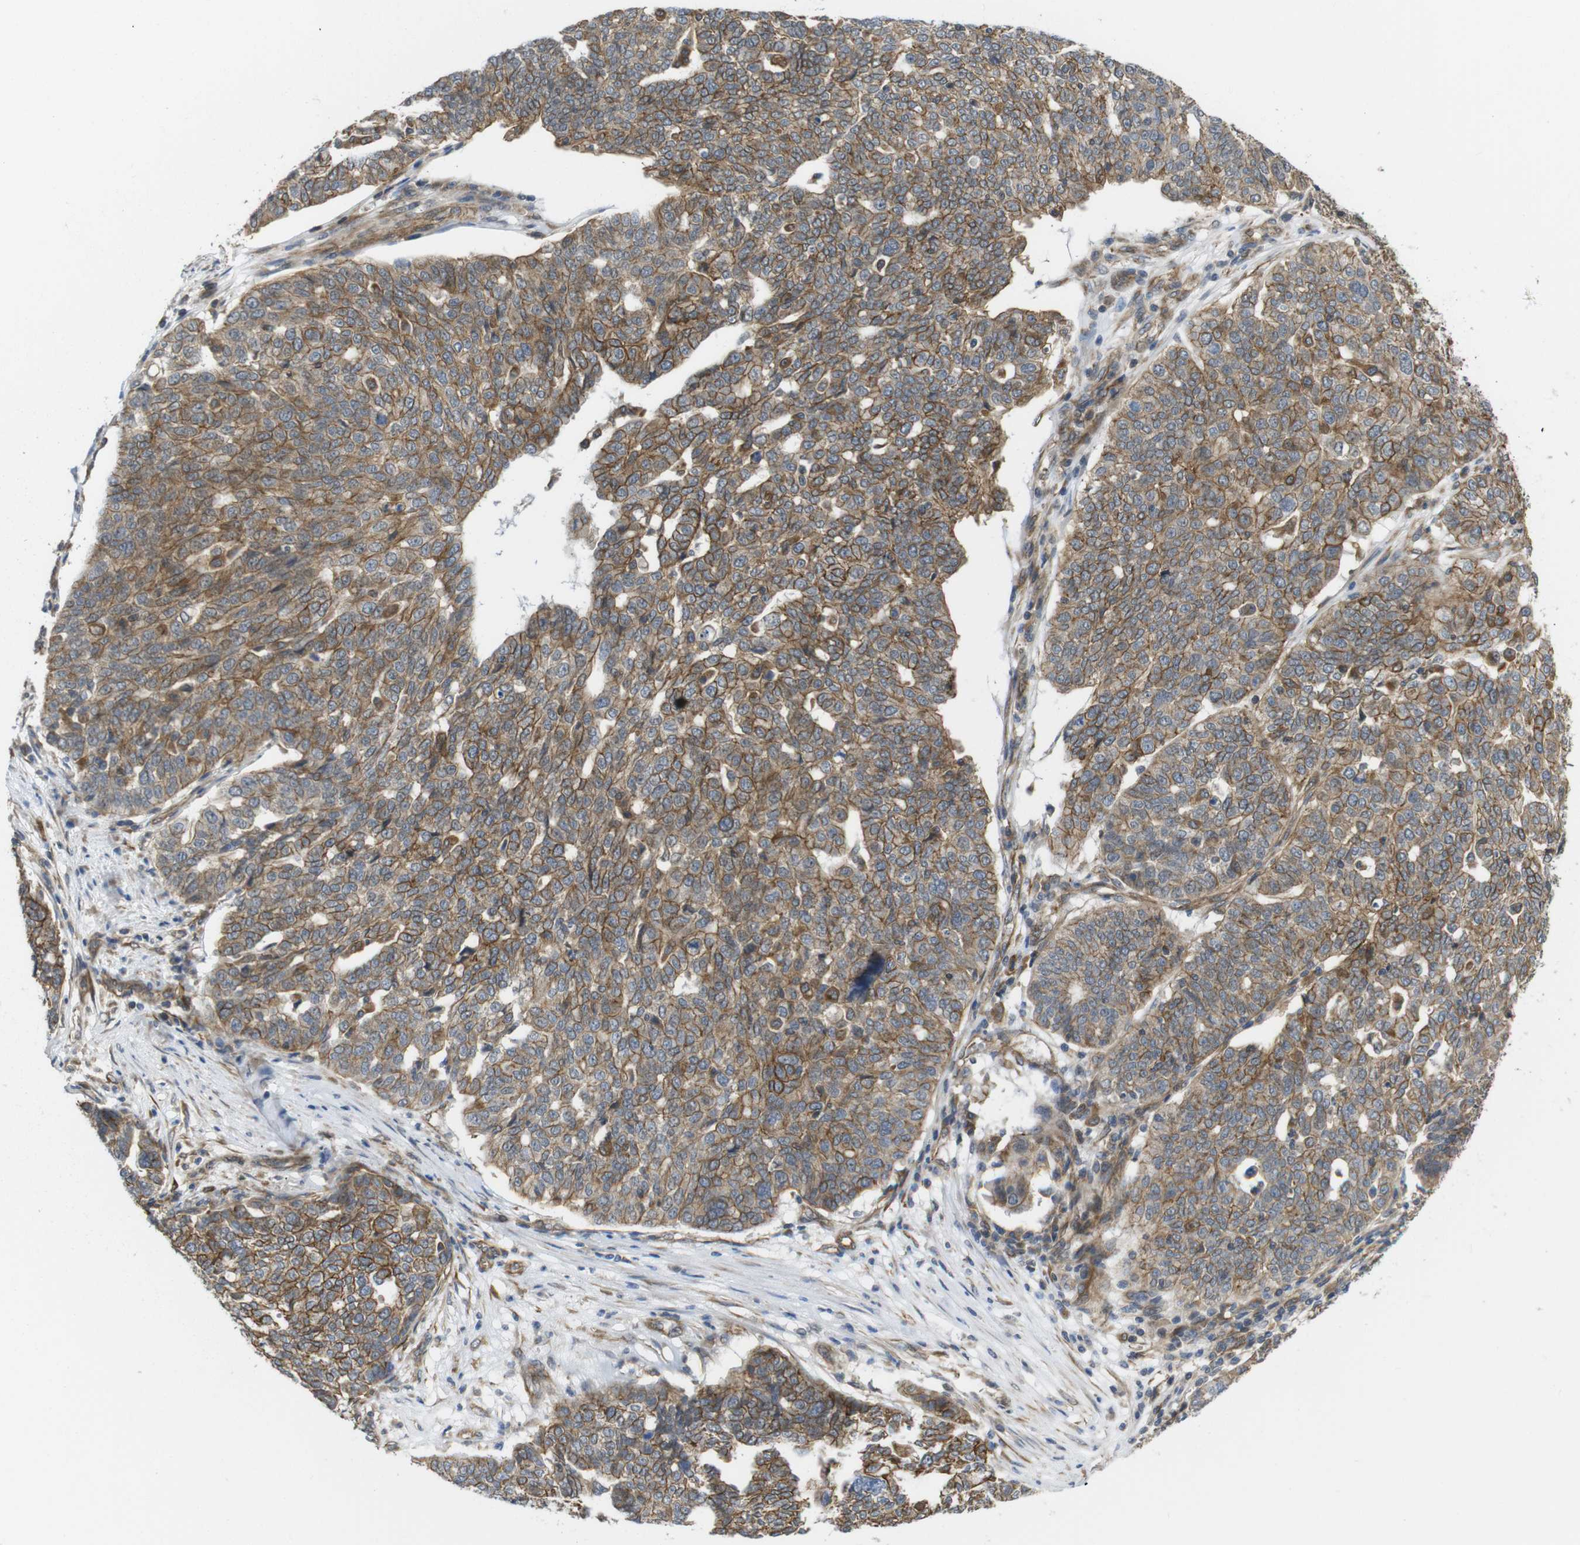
{"staining": {"intensity": "moderate", "quantity": ">75%", "location": "cytoplasmic/membranous"}, "tissue": "ovarian cancer", "cell_type": "Tumor cells", "image_type": "cancer", "snomed": [{"axis": "morphology", "description": "Cystadenocarcinoma, serous, NOS"}, {"axis": "topography", "description": "Ovary"}], "caption": "A medium amount of moderate cytoplasmic/membranous staining is present in about >75% of tumor cells in ovarian cancer tissue. The protein of interest is shown in brown color, while the nuclei are stained blue.", "gene": "ZDHHC5", "patient": {"sex": "female", "age": 59}}